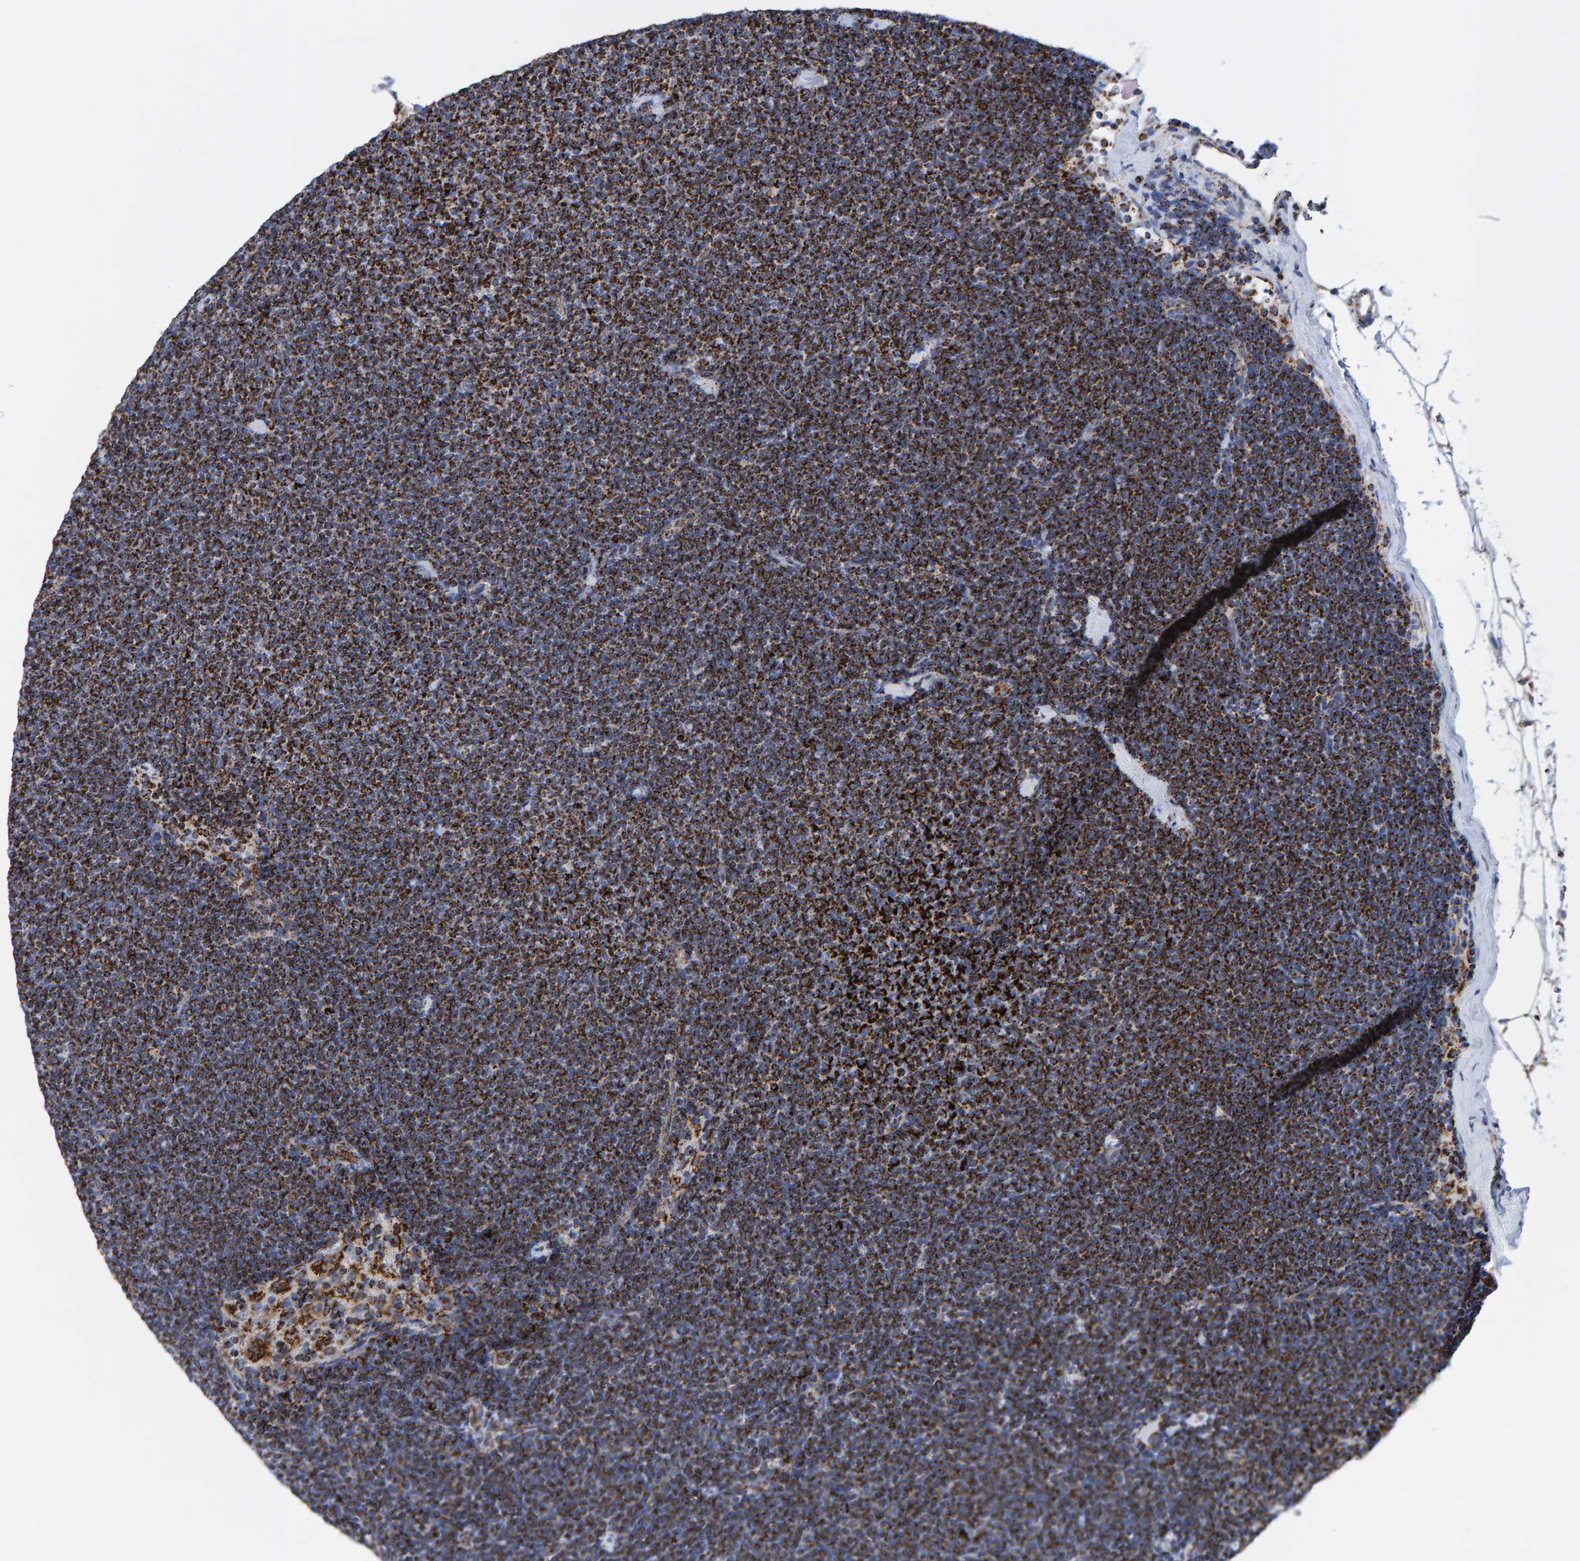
{"staining": {"intensity": "strong", "quantity": ">75%", "location": "cytoplasmic/membranous"}, "tissue": "lymphoma", "cell_type": "Tumor cells", "image_type": "cancer", "snomed": [{"axis": "morphology", "description": "Malignant lymphoma, non-Hodgkin's type, Low grade"}, {"axis": "topography", "description": "Lymph node"}], "caption": "The photomicrograph demonstrates immunohistochemical staining of malignant lymphoma, non-Hodgkin's type (low-grade). There is strong cytoplasmic/membranous staining is appreciated in about >75% of tumor cells.", "gene": "ENSG00000262660", "patient": {"sex": "female", "age": 53}}